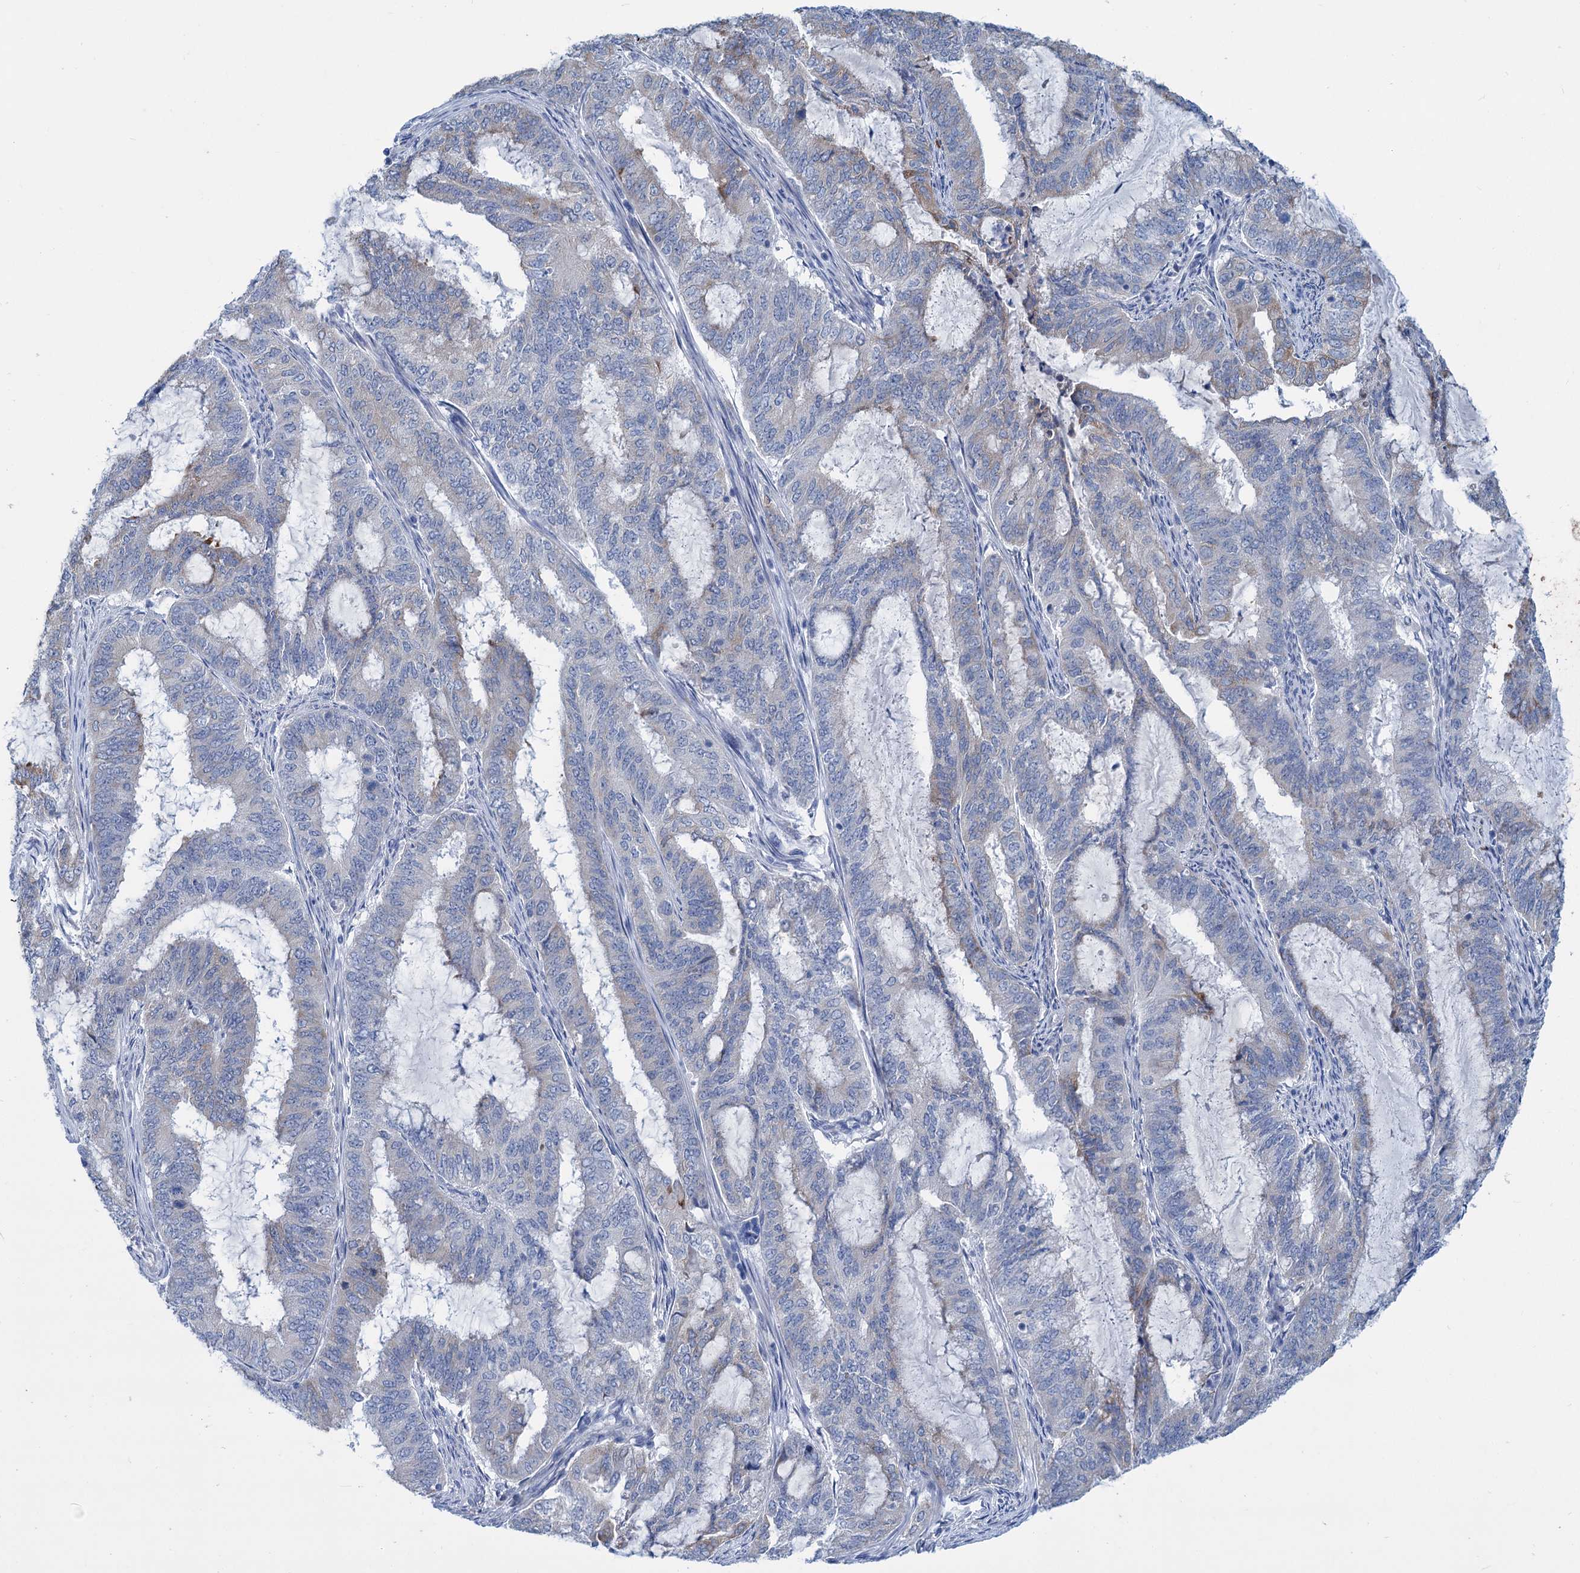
{"staining": {"intensity": "weak", "quantity": "<25%", "location": "cytoplasmic/membranous"}, "tissue": "endometrial cancer", "cell_type": "Tumor cells", "image_type": "cancer", "snomed": [{"axis": "morphology", "description": "Adenocarcinoma, NOS"}, {"axis": "topography", "description": "Endometrium"}], "caption": "This is a micrograph of immunohistochemistry (IHC) staining of endometrial cancer, which shows no staining in tumor cells.", "gene": "NEU3", "patient": {"sex": "female", "age": 51}}